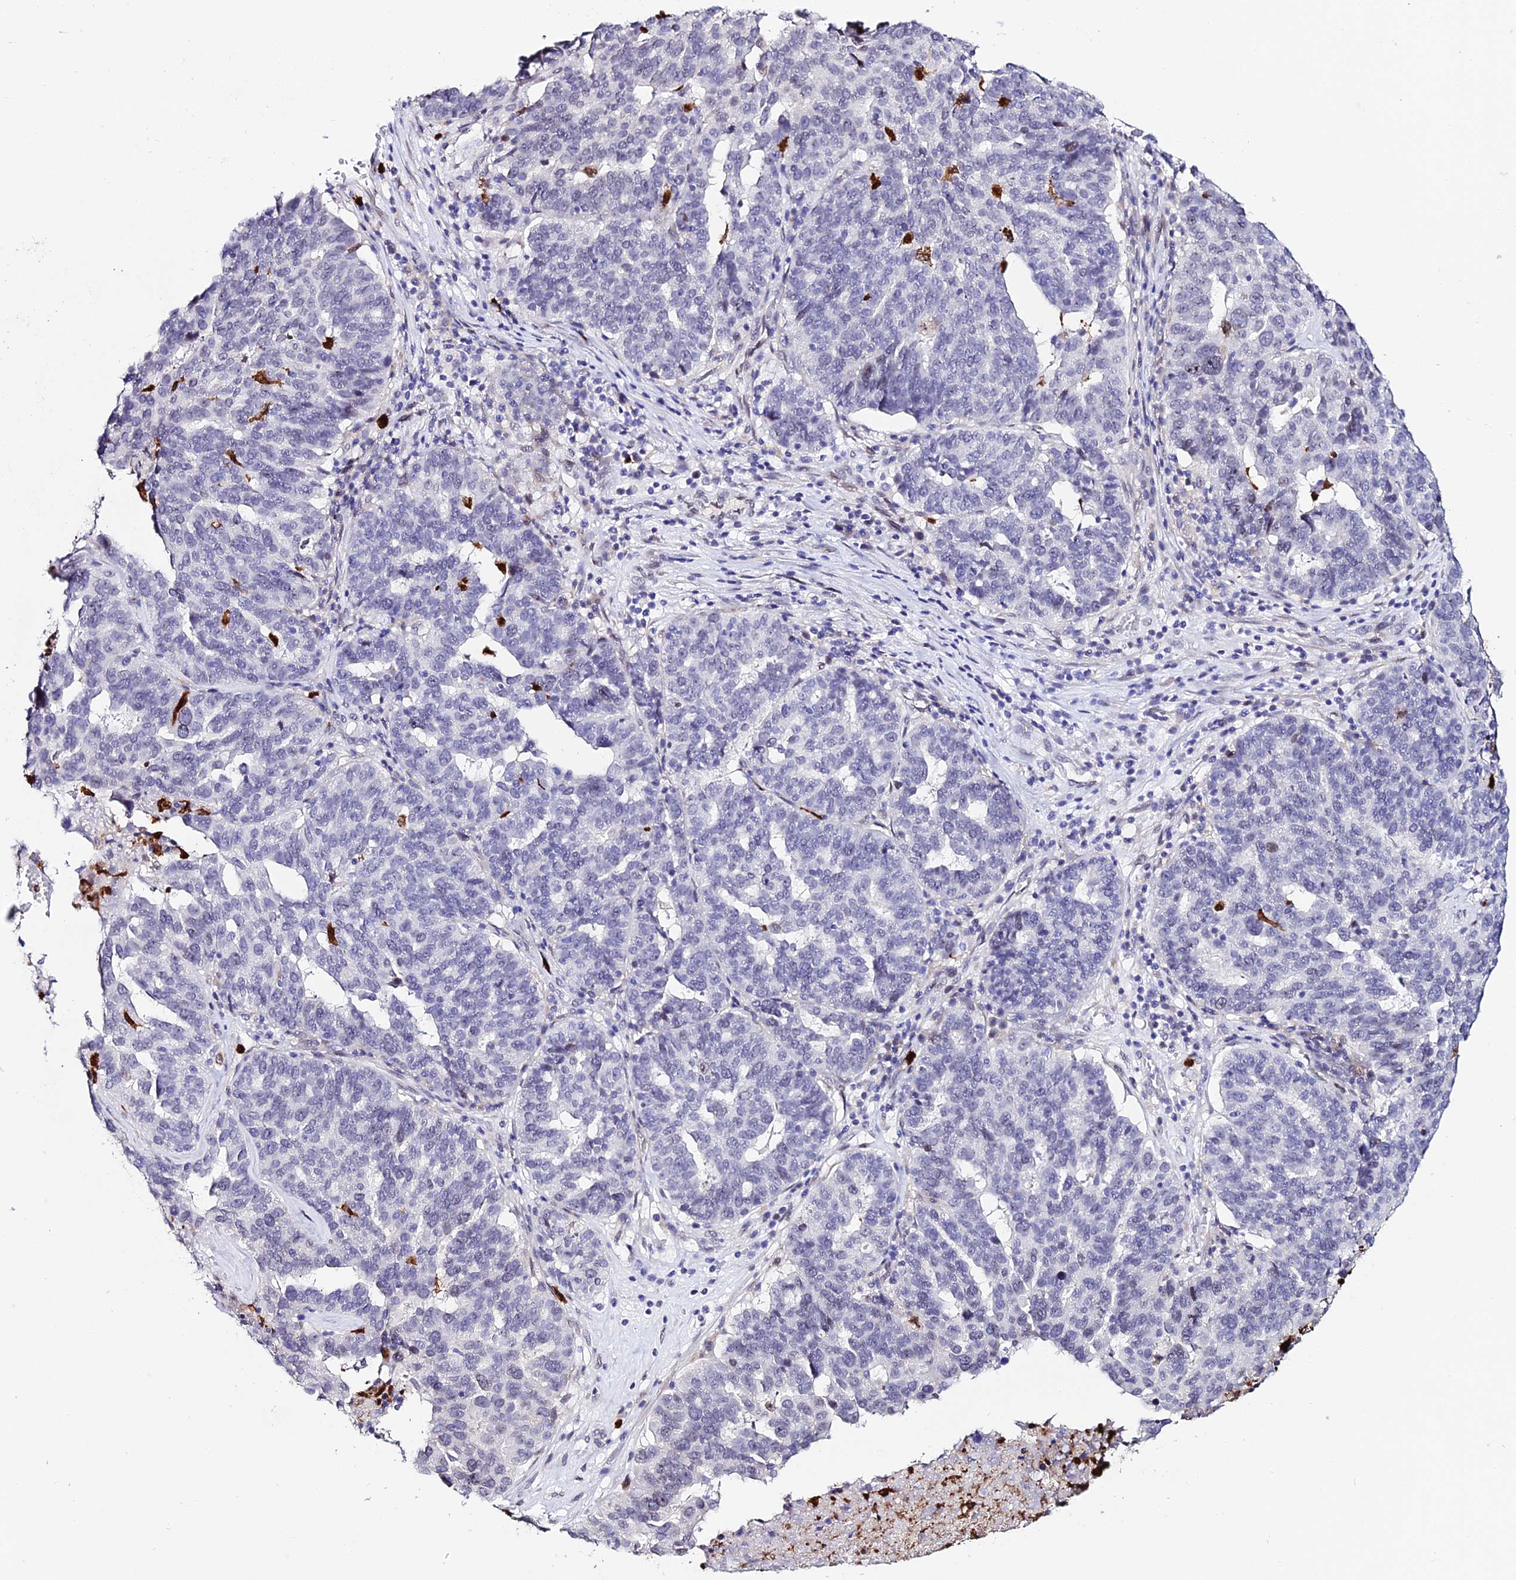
{"staining": {"intensity": "negative", "quantity": "none", "location": "none"}, "tissue": "ovarian cancer", "cell_type": "Tumor cells", "image_type": "cancer", "snomed": [{"axis": "morphology", "description": "Cystadenocarcinoma, serous, NOS"}, {"axis": "topography", "description": "Ovary"}], "caption": "Protein analysis of ovarian serous cystadenocarcinoma displays no significant expression in tumor cells. The staining was performed using DAB (3,3'-diaminobenzidine) to visualize the protein expression in brown, while the nuclei were stained in blue with hematoxylin (Magnification: 20x).", "gene": "MCM10", "patient": {"sex": "female", "age": 59}}